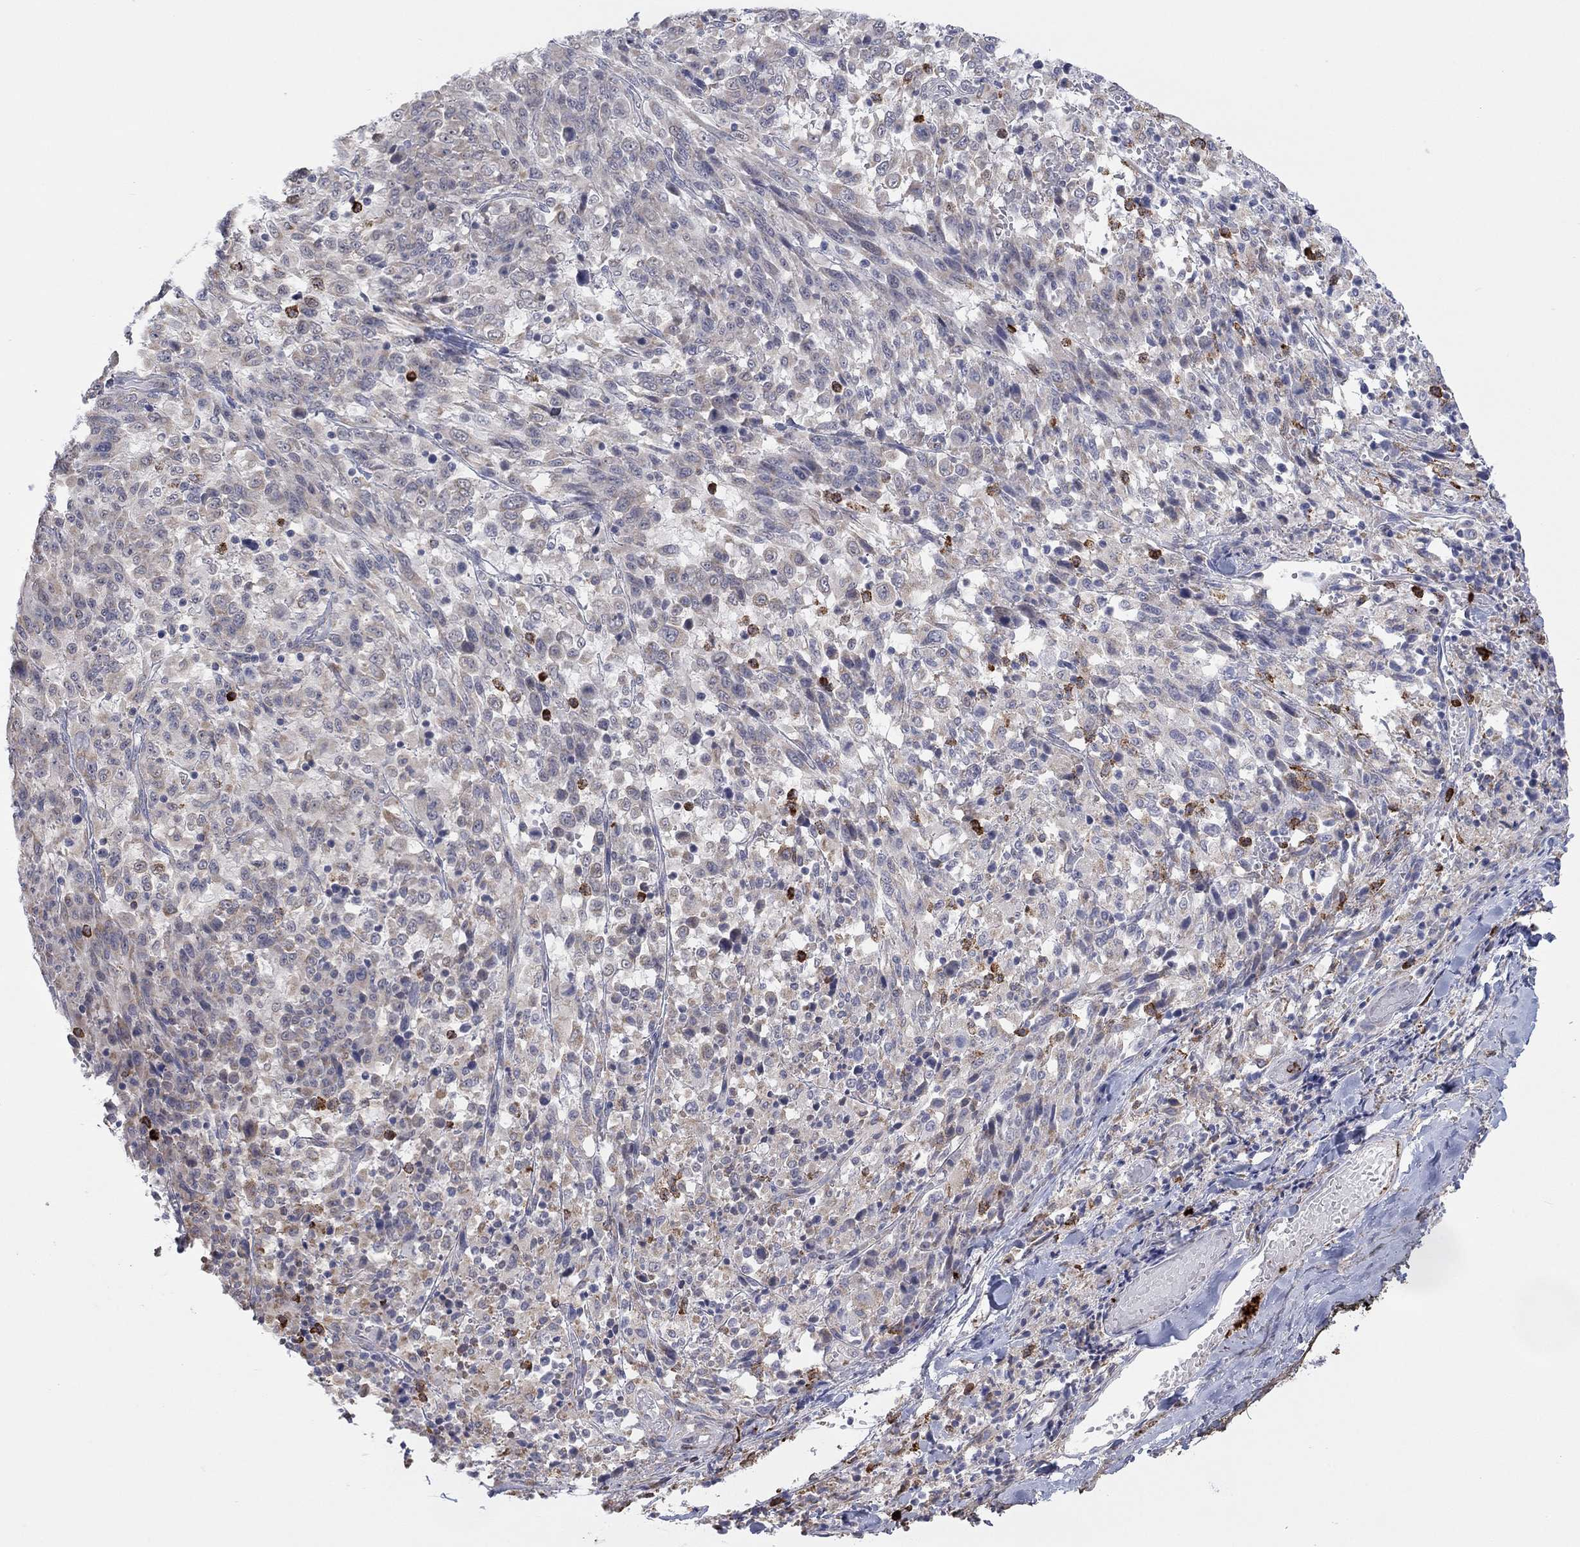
{"staining": {"intensity": "negative", "quantity": "none", "location": "none"}, "tissue": "melanoma", "cell_type": "Tumor cells", "image_type": "cancer", "snomed": [{"axis": "morphology", "description": "Malignant melanoma, NOS"}, {"axis": "topography", "description": "Skin"}], "caption": "Immunohistochemical staining of human melanoma reveals no significant staining in tumor cells.", "gene": "MTRFR", "patient": {"sex": "female", "age": 91}}